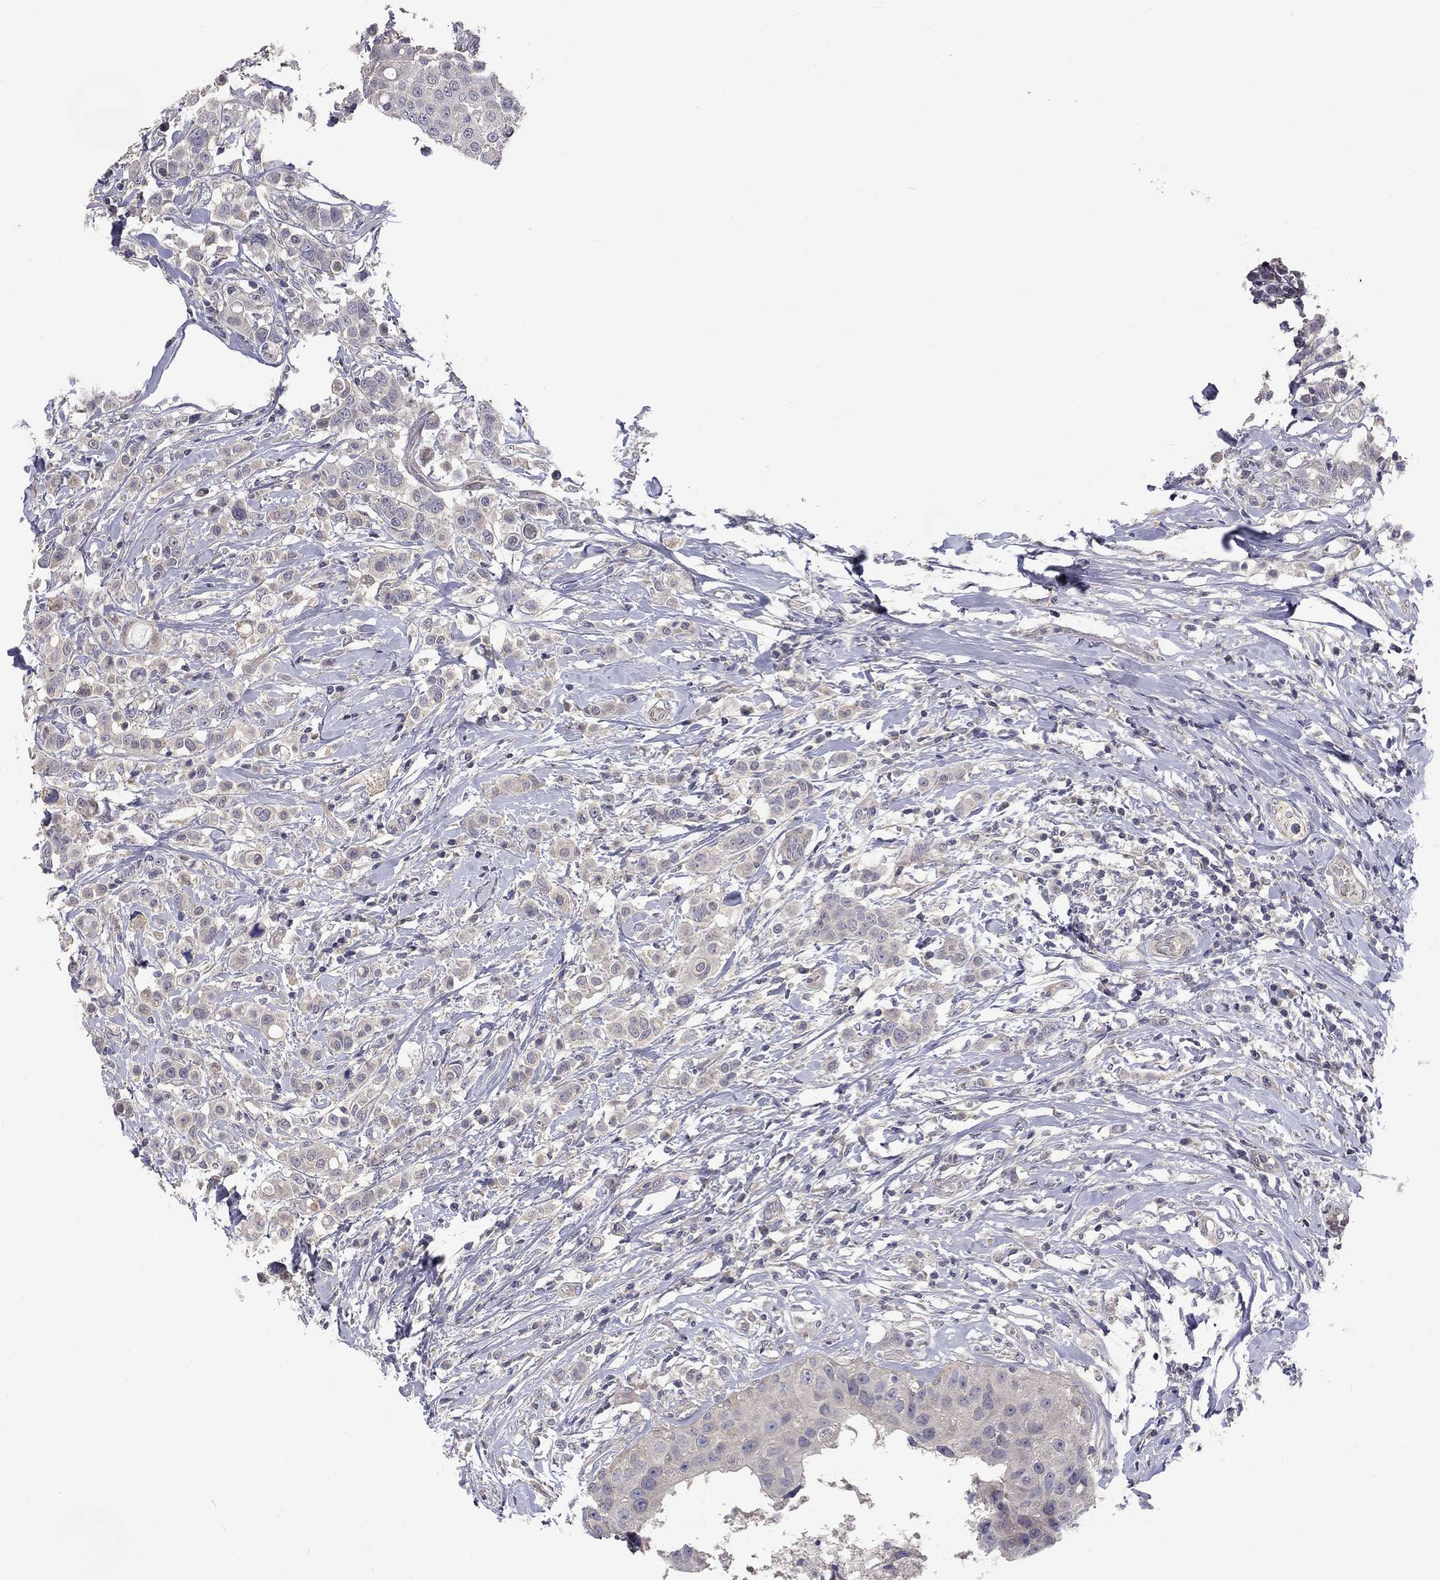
{"staining": {"intensity": "weak", "quantity": "<25%", "location": "cytoplasmic/membranous"}, "tissue": "breast cancer", "cell_type": "Tumor cells", "image_type": "cancer", "snomed": [{"axis": "morphology", "description": "Duct carcinoma"}, {"axis": "topography", "description": "Breast"}], "caption": "The micrograph displays no significant expression in tumor cells of breast cancer (invasive ductal carcinoma).", "gene": "SLC39A14", "patient": {"sex": "female", "age": 27}}